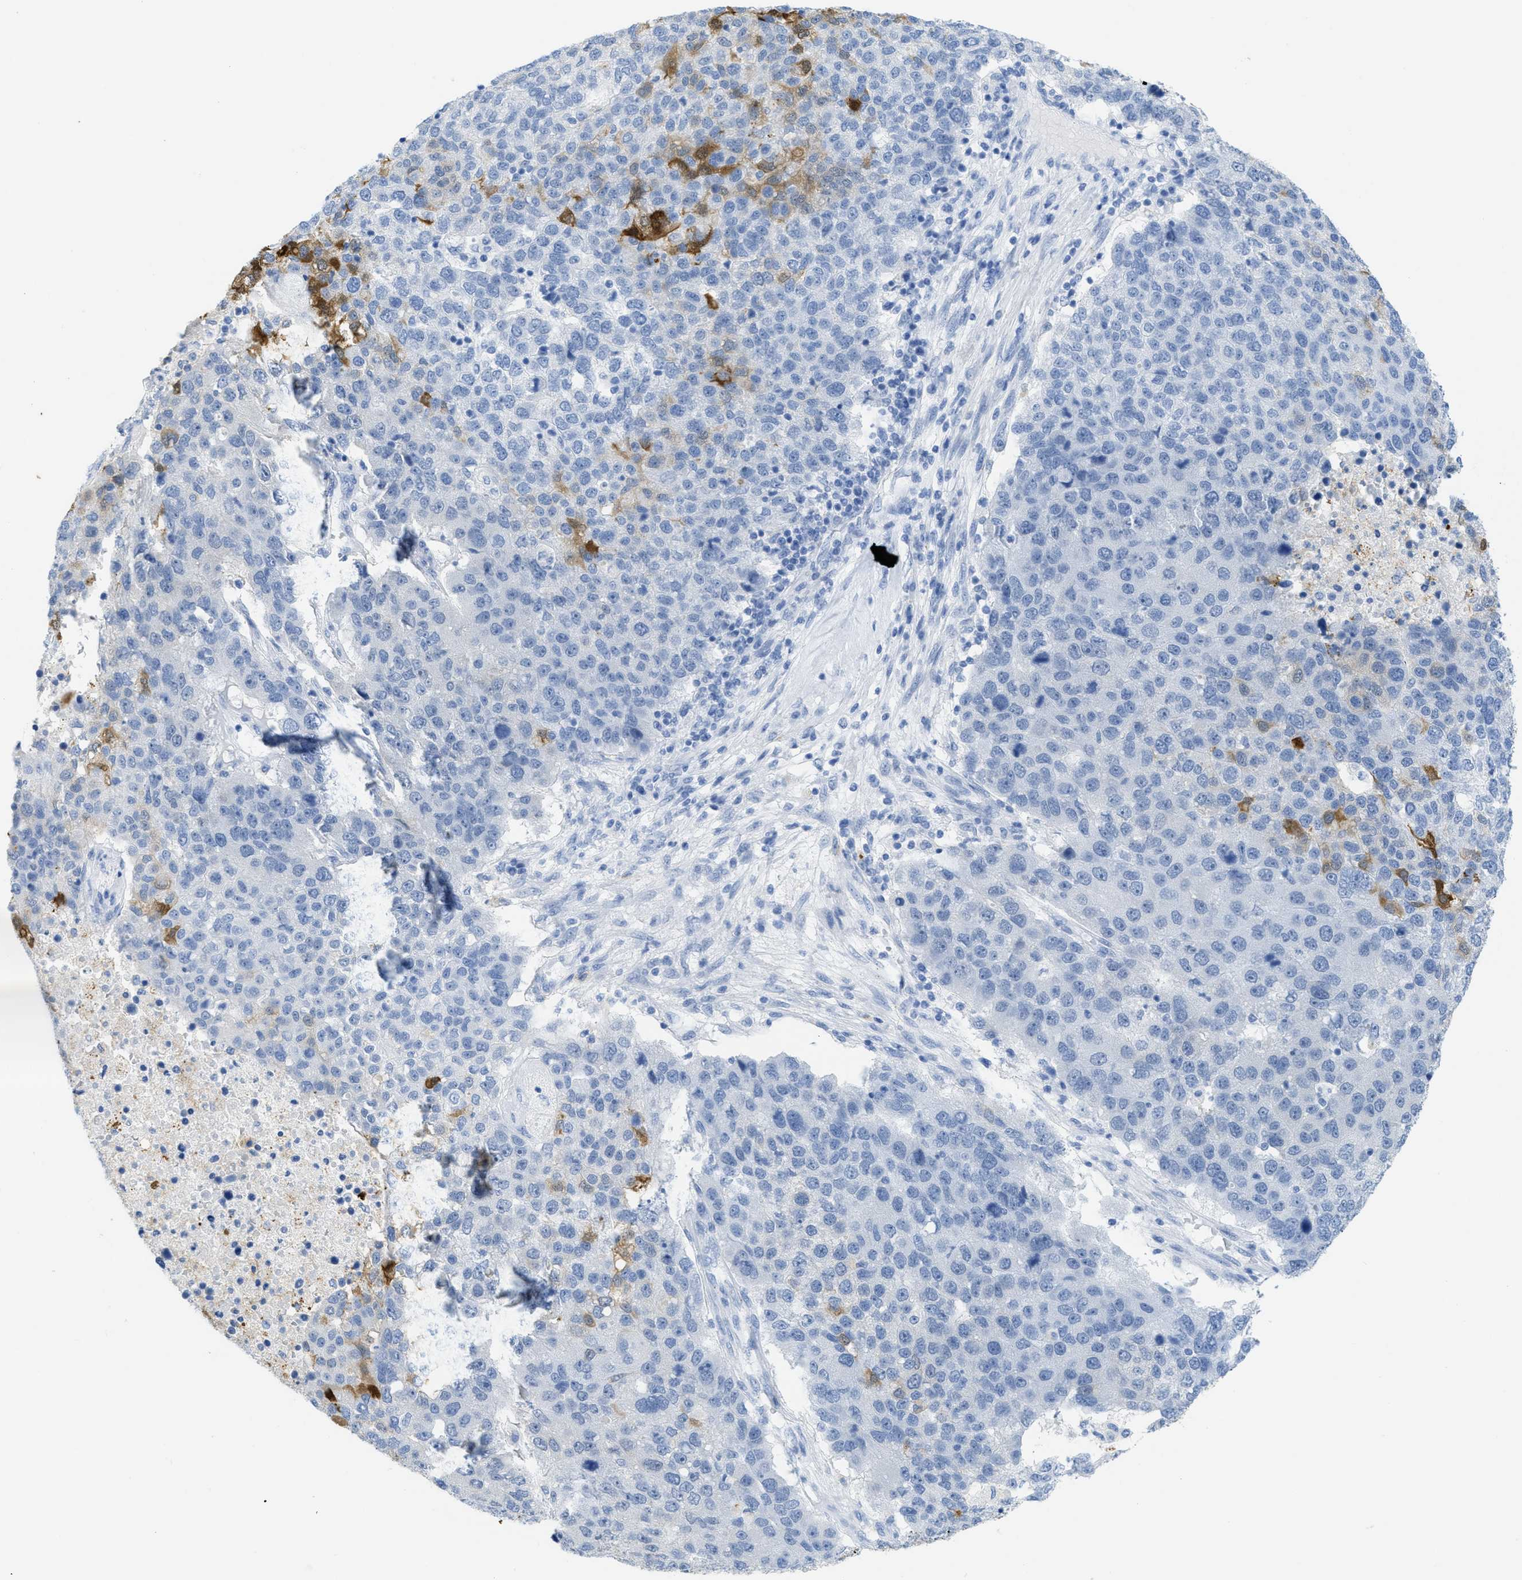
{"staining": {"intensity": "moderate", "quantity": "<25%", "location": "cytoplasmic/membranous"}, "tissue": "pancreatic cancer", "cell_type": "Tumor cells", "image_type": "cancer", "snomed": [{"axis": "morphology", "description": "Adenocarcinoma, NOS"}, {"axis": "topography", "description": "Pancreas"}], "caption": "Pancreatic cancer stained with immunohistochemistry displays moderate cytoplasmic/membranous staining in approximately <25% of tumor cells.", "gene": "WDR4", "patient": {"sex": "female", "age": 61}}